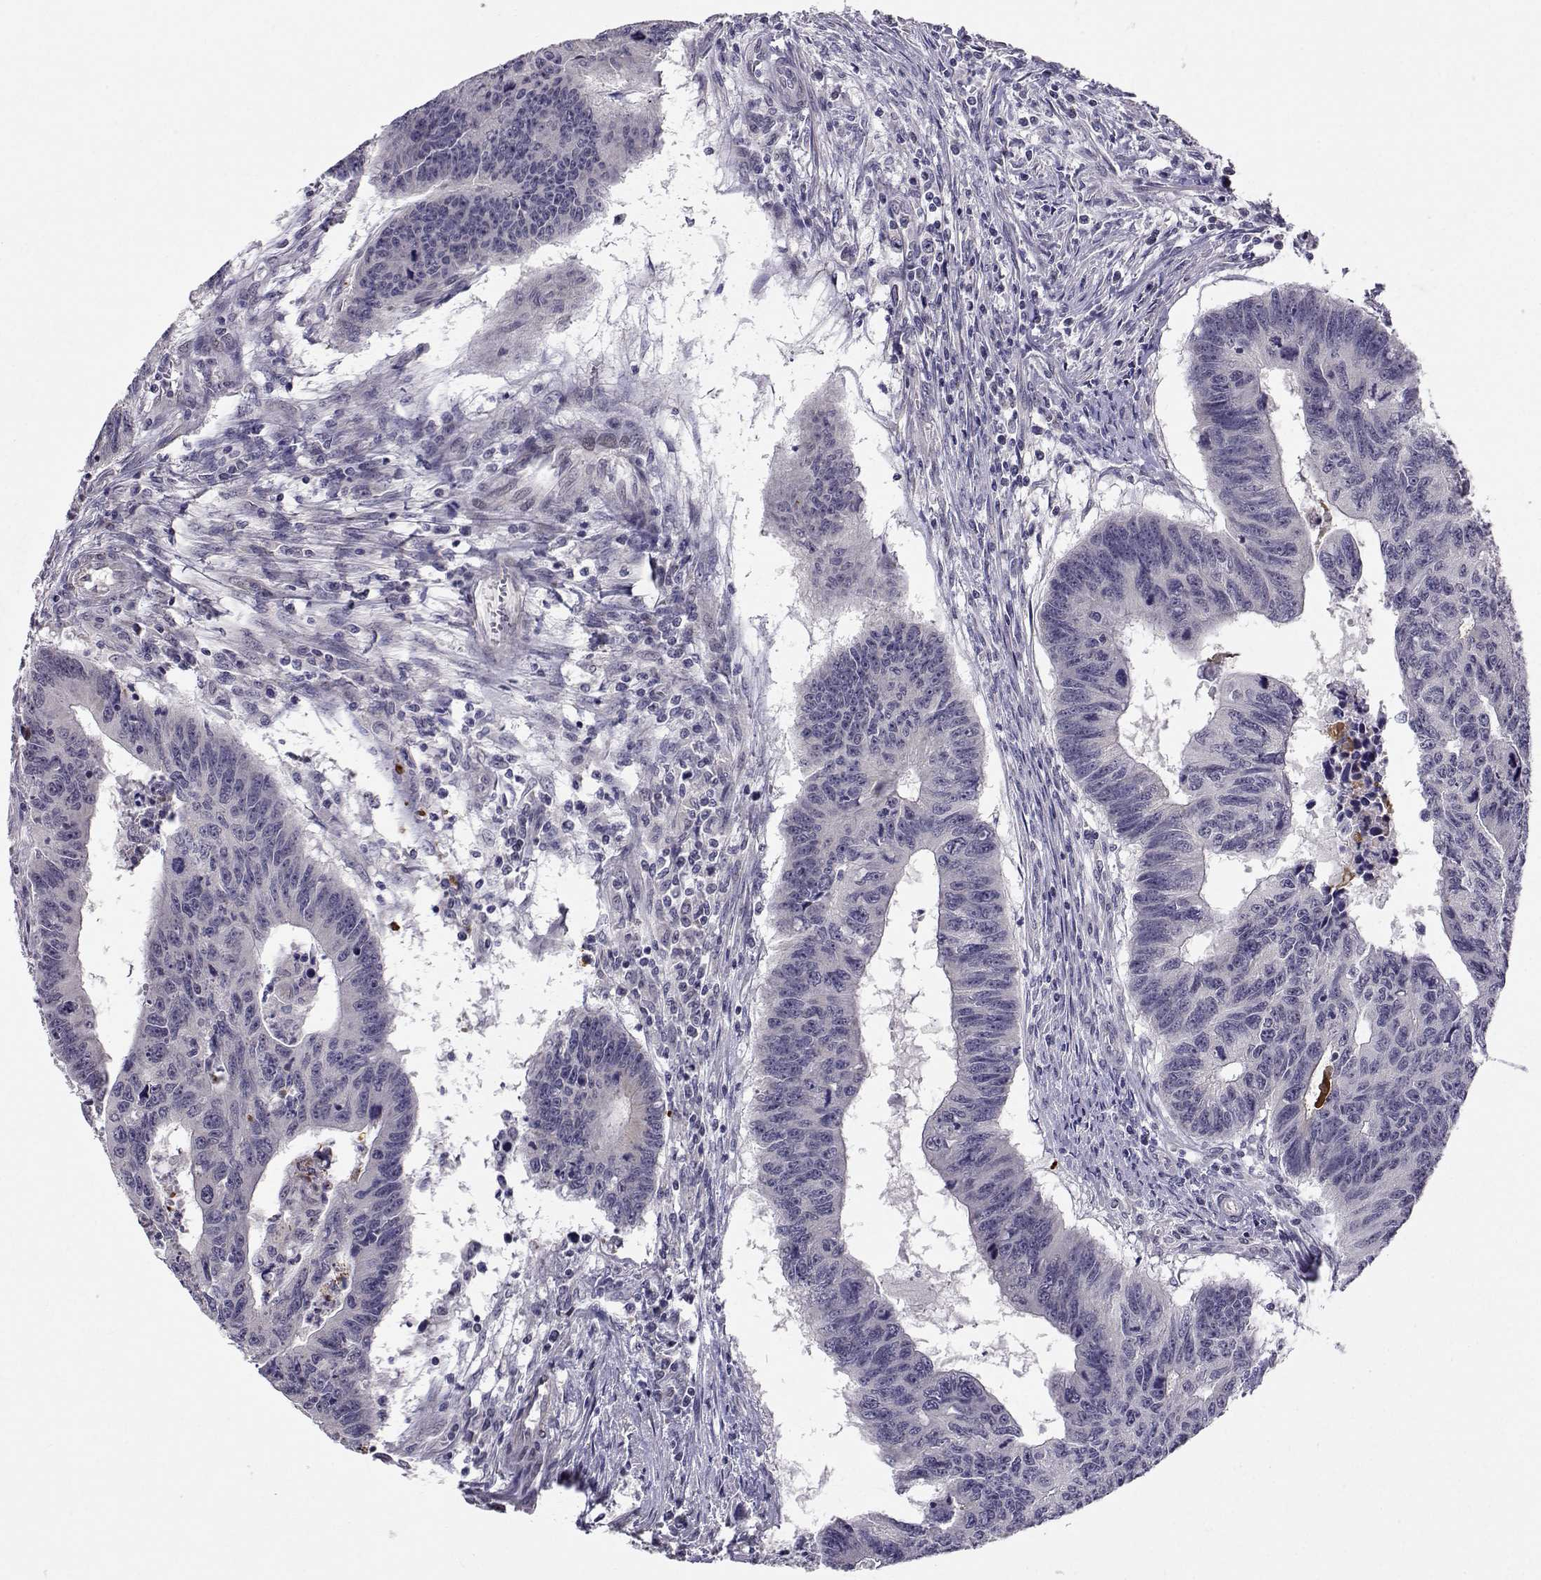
{"staining": {"intensity": "negative", "quantity": "none", "location": "none"}, "tissue": "colorectal cancer", "cell_type": "Tumor cells", "image_type": "cancer", "snomed": [{"axis": "morphology", "description": "Adenocarcinoma, NOS"}, {"axis": "topography", "description": "Rectum"}], "caption": "Human adenocarcinoma (colorectal) stained for a protein using immunohistochemistry (IHC) shows no positivity in tumor cells.", "gene": "SLC6A3", "patient": {"sex": "female", "age": 85}}